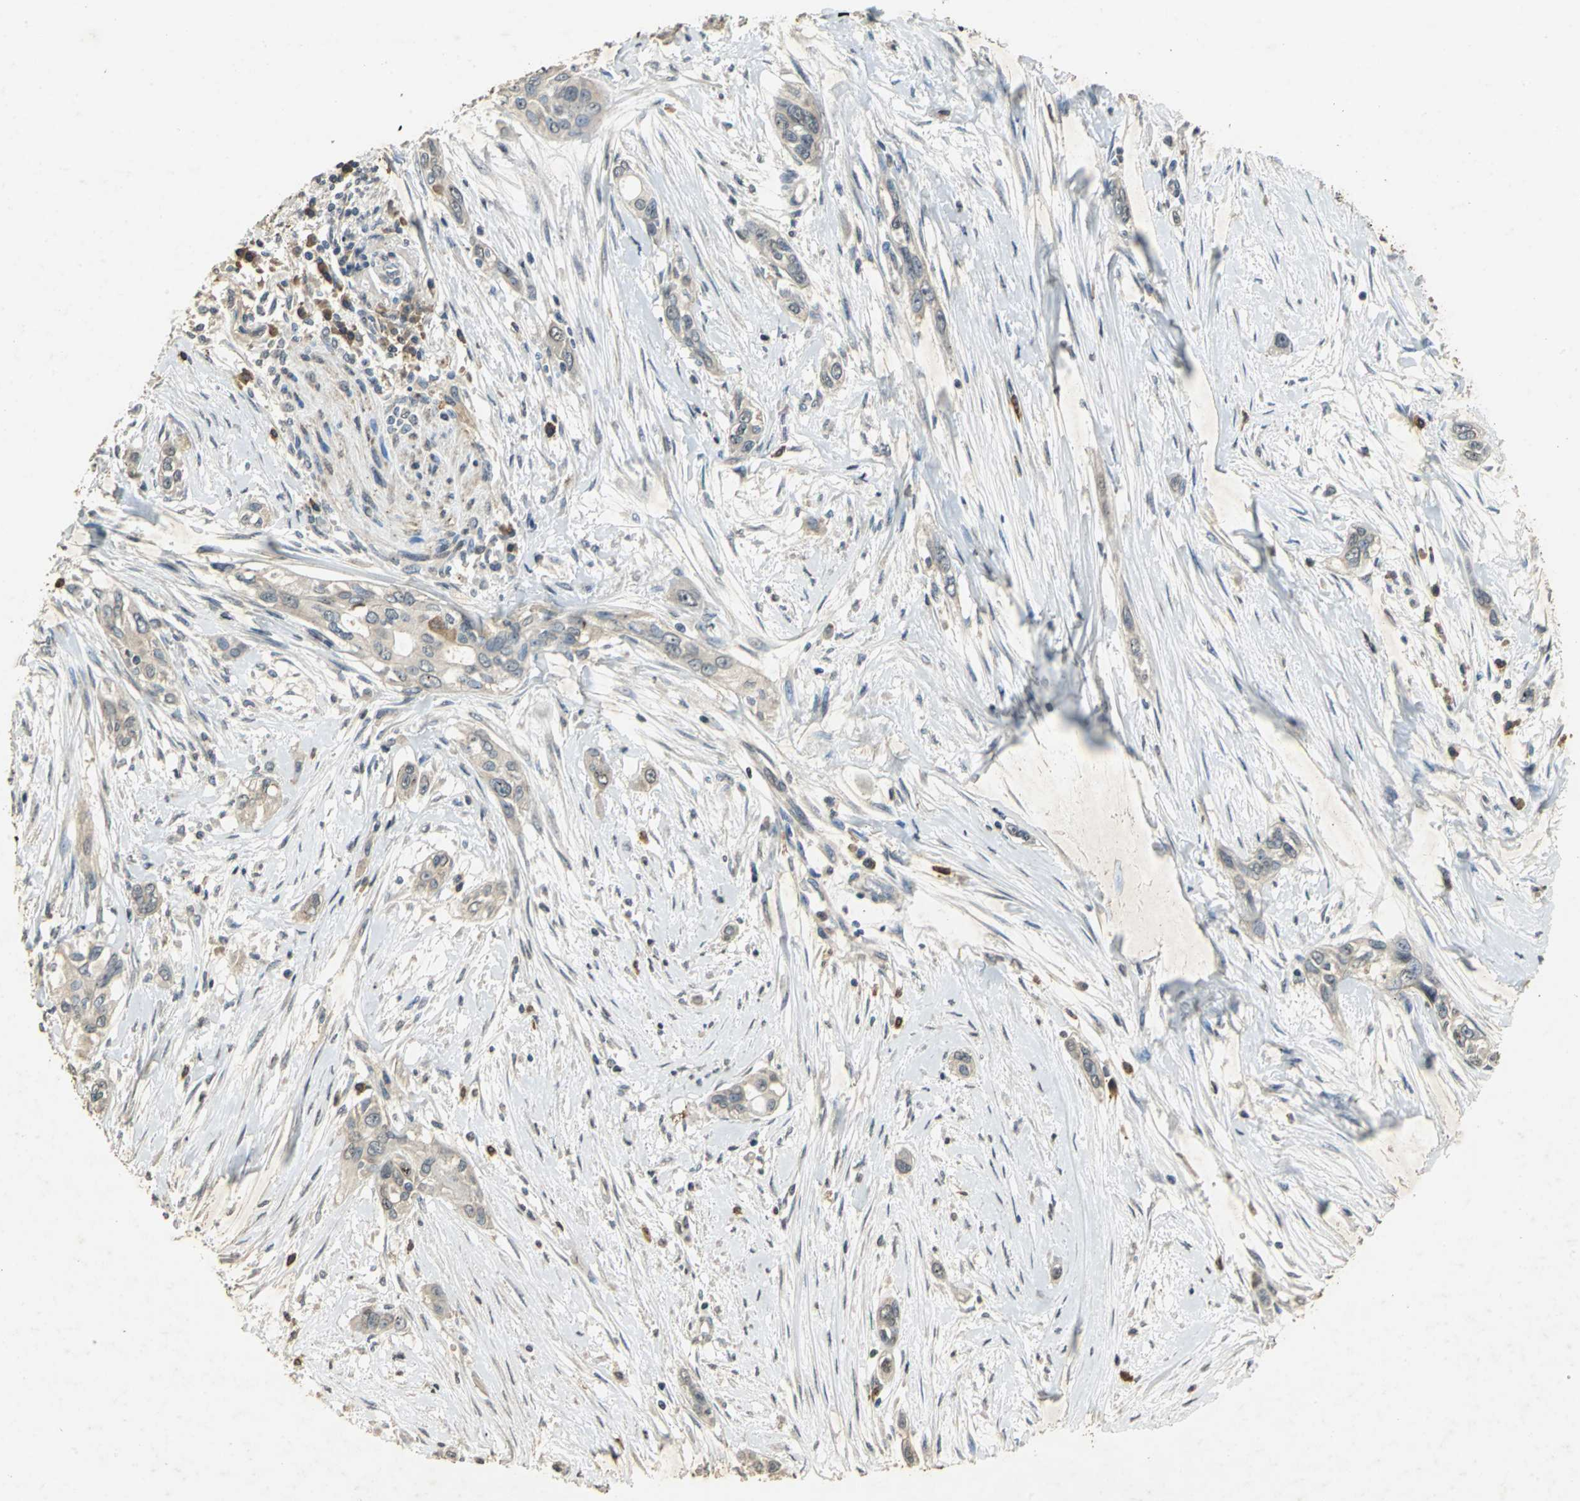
{"staining": {"intensity": "weak", "quantity": ">75%", "location": "cytoplasmic/membranous"}, "tissue": "pancreatic cancer", "cell_type": "Tumor cells", "image_type": "cancer", "snomed": [{"axis": "morphology", "description": "Adenocarcinoma, NOS"}, {"axis": "topography", "description": "Pancreas"}], "caption": "This image shows IHC staining of human pancreatic cancer, with low weak cytoplasmic/membranous staining in approximately >75% of tumor cells.", "gene": "ACSL4", "patient": {"sex": "female", "age": 60}}